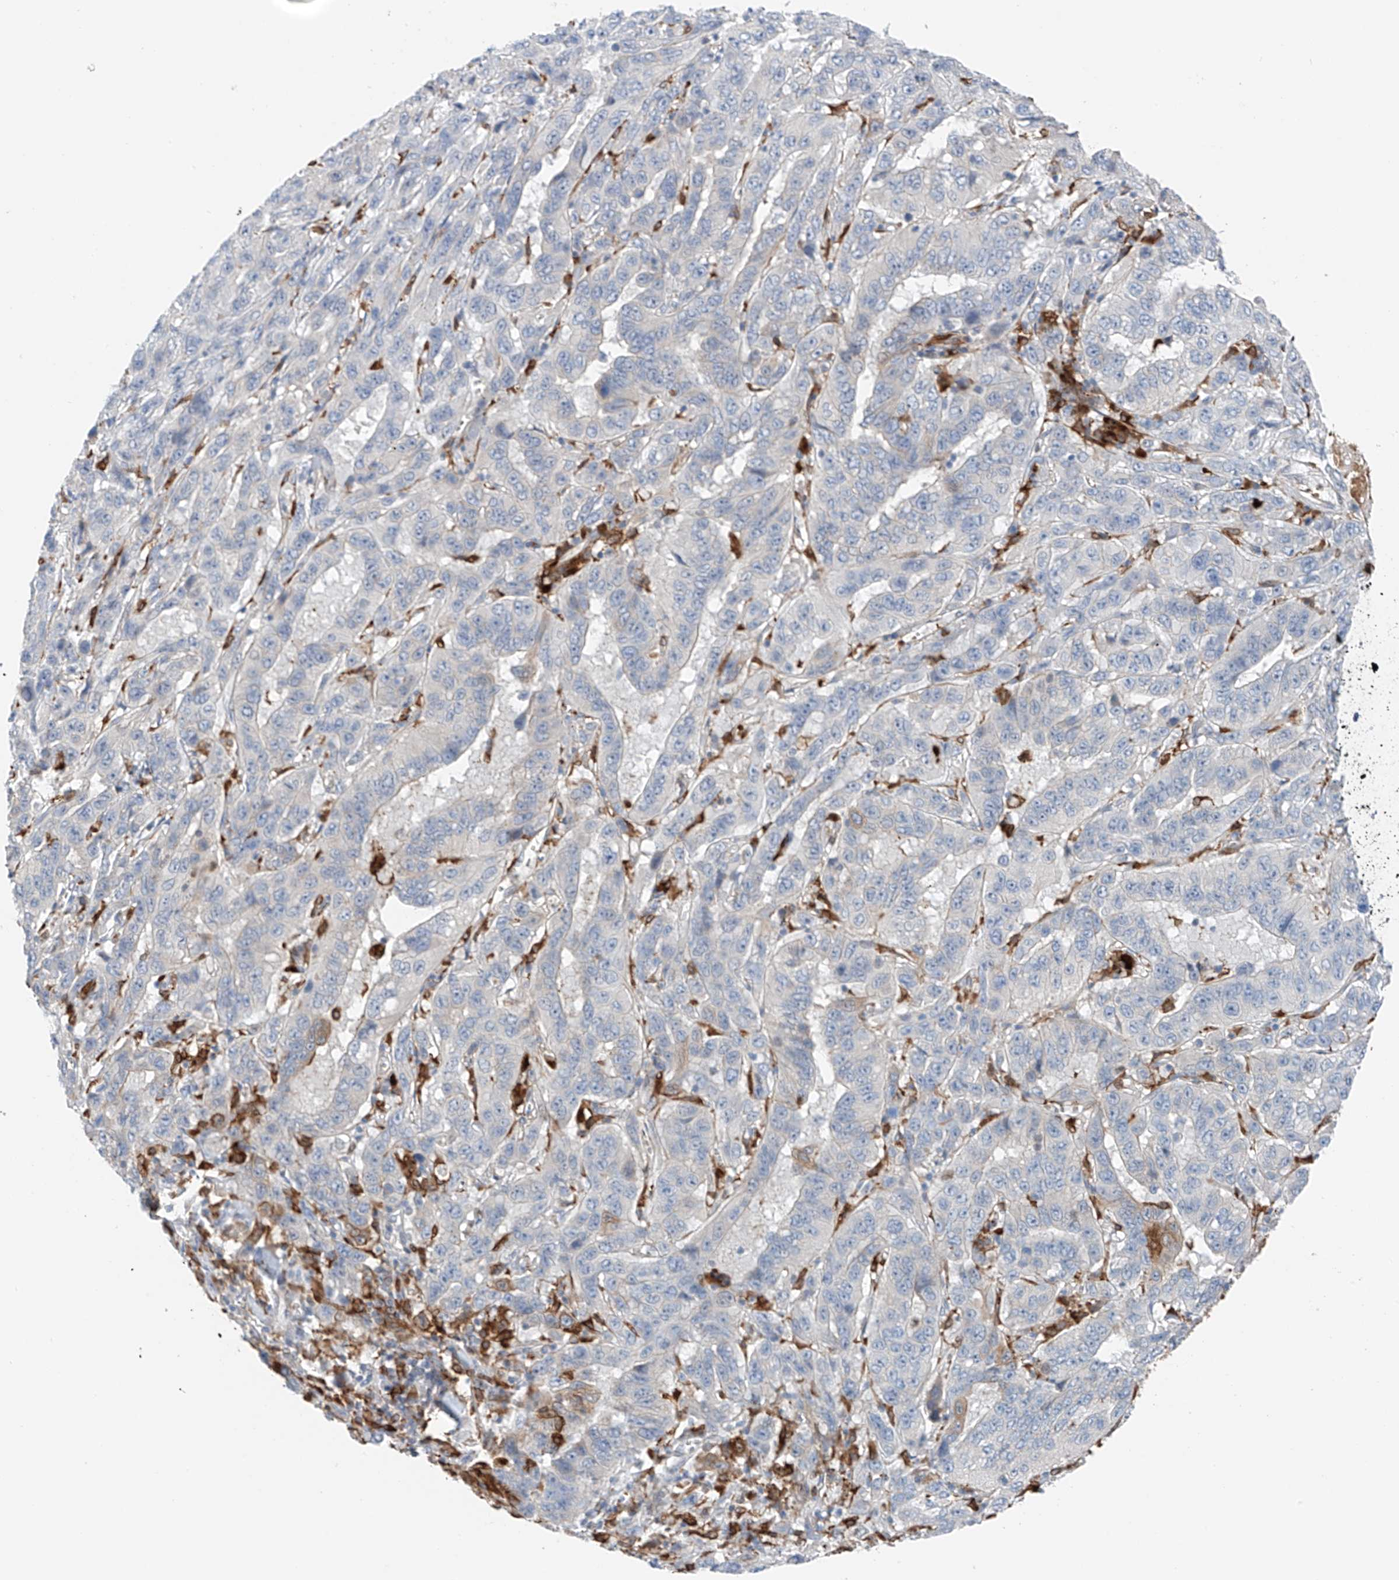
{"staining": {"intensity": "negative", "quantity": "none", "location": "none"}, "tissue": "pancreatic cancer", "cell_type": "Tumor cells", "image_type": "cancer", "snomed": [{"axis": "morphology", "description": "Adenocarcinoma, NOS"}, {"axis": "topography", "description": "Pancreas"}], "caption": "Photomicrograph shows no significant protein expression in tumor cells of pancreatic adenocarcinoma.", "gene": "TBXAS1", "patient": {"sex": "male", "age": 63}}